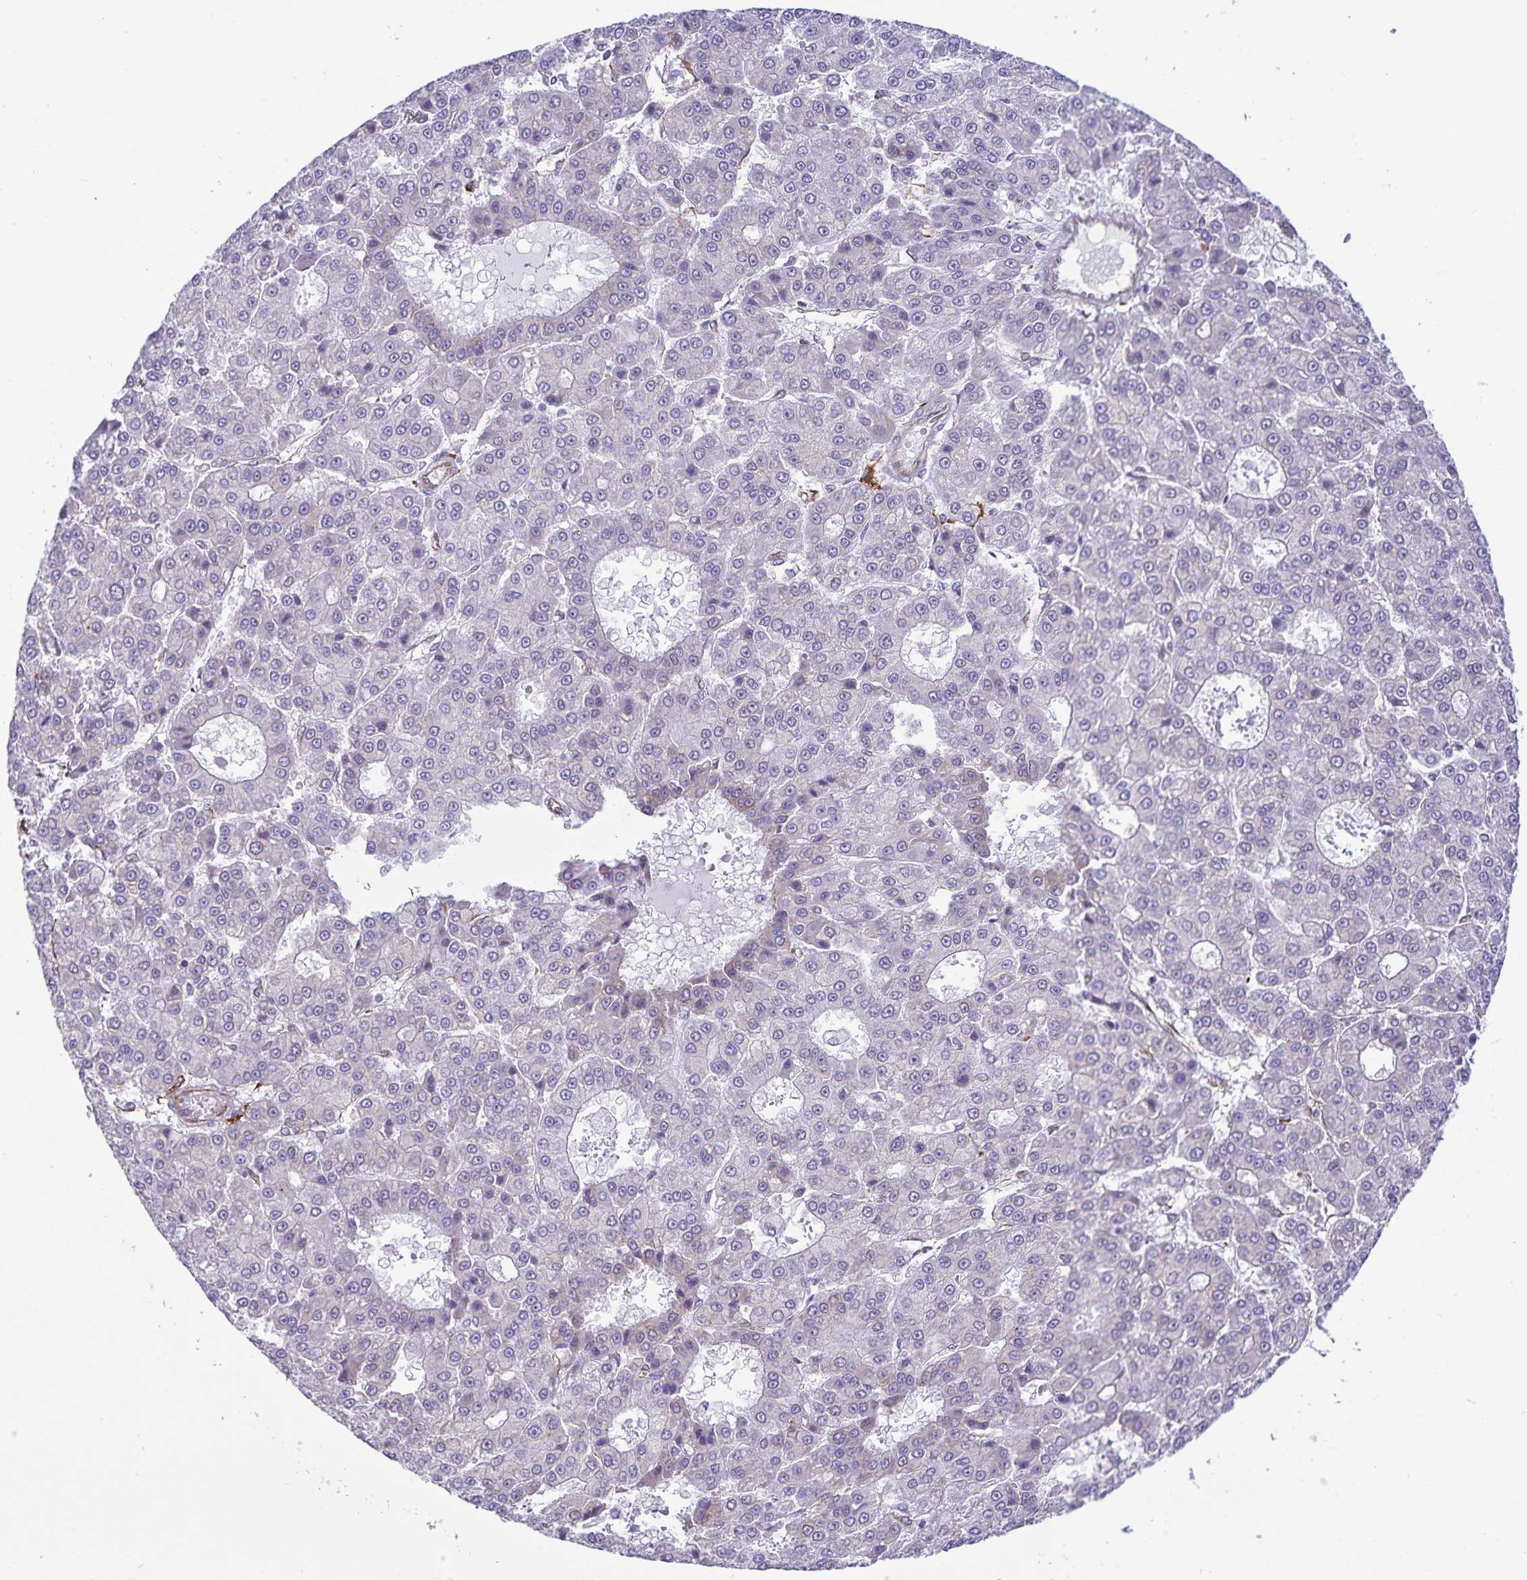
{"staining": {"intensity": "negative", "quantity": "none", "location": "none"}, "tissue": "liver cancer", "cell_type": "Tumor cells", "image_type": "cancer", "snomed": [{"axis": "morphology", "description": "Carcinoma, Hepatocellular, NOS"}, {"axis": "topography", "description": "Liver"}], "caption": "The photomicrograph shows no staining of tumor cells in liver cancer (hepatocellular carcinoma).", "gene": "RCN1", "patient": {"sex": "male", "age": 70}}